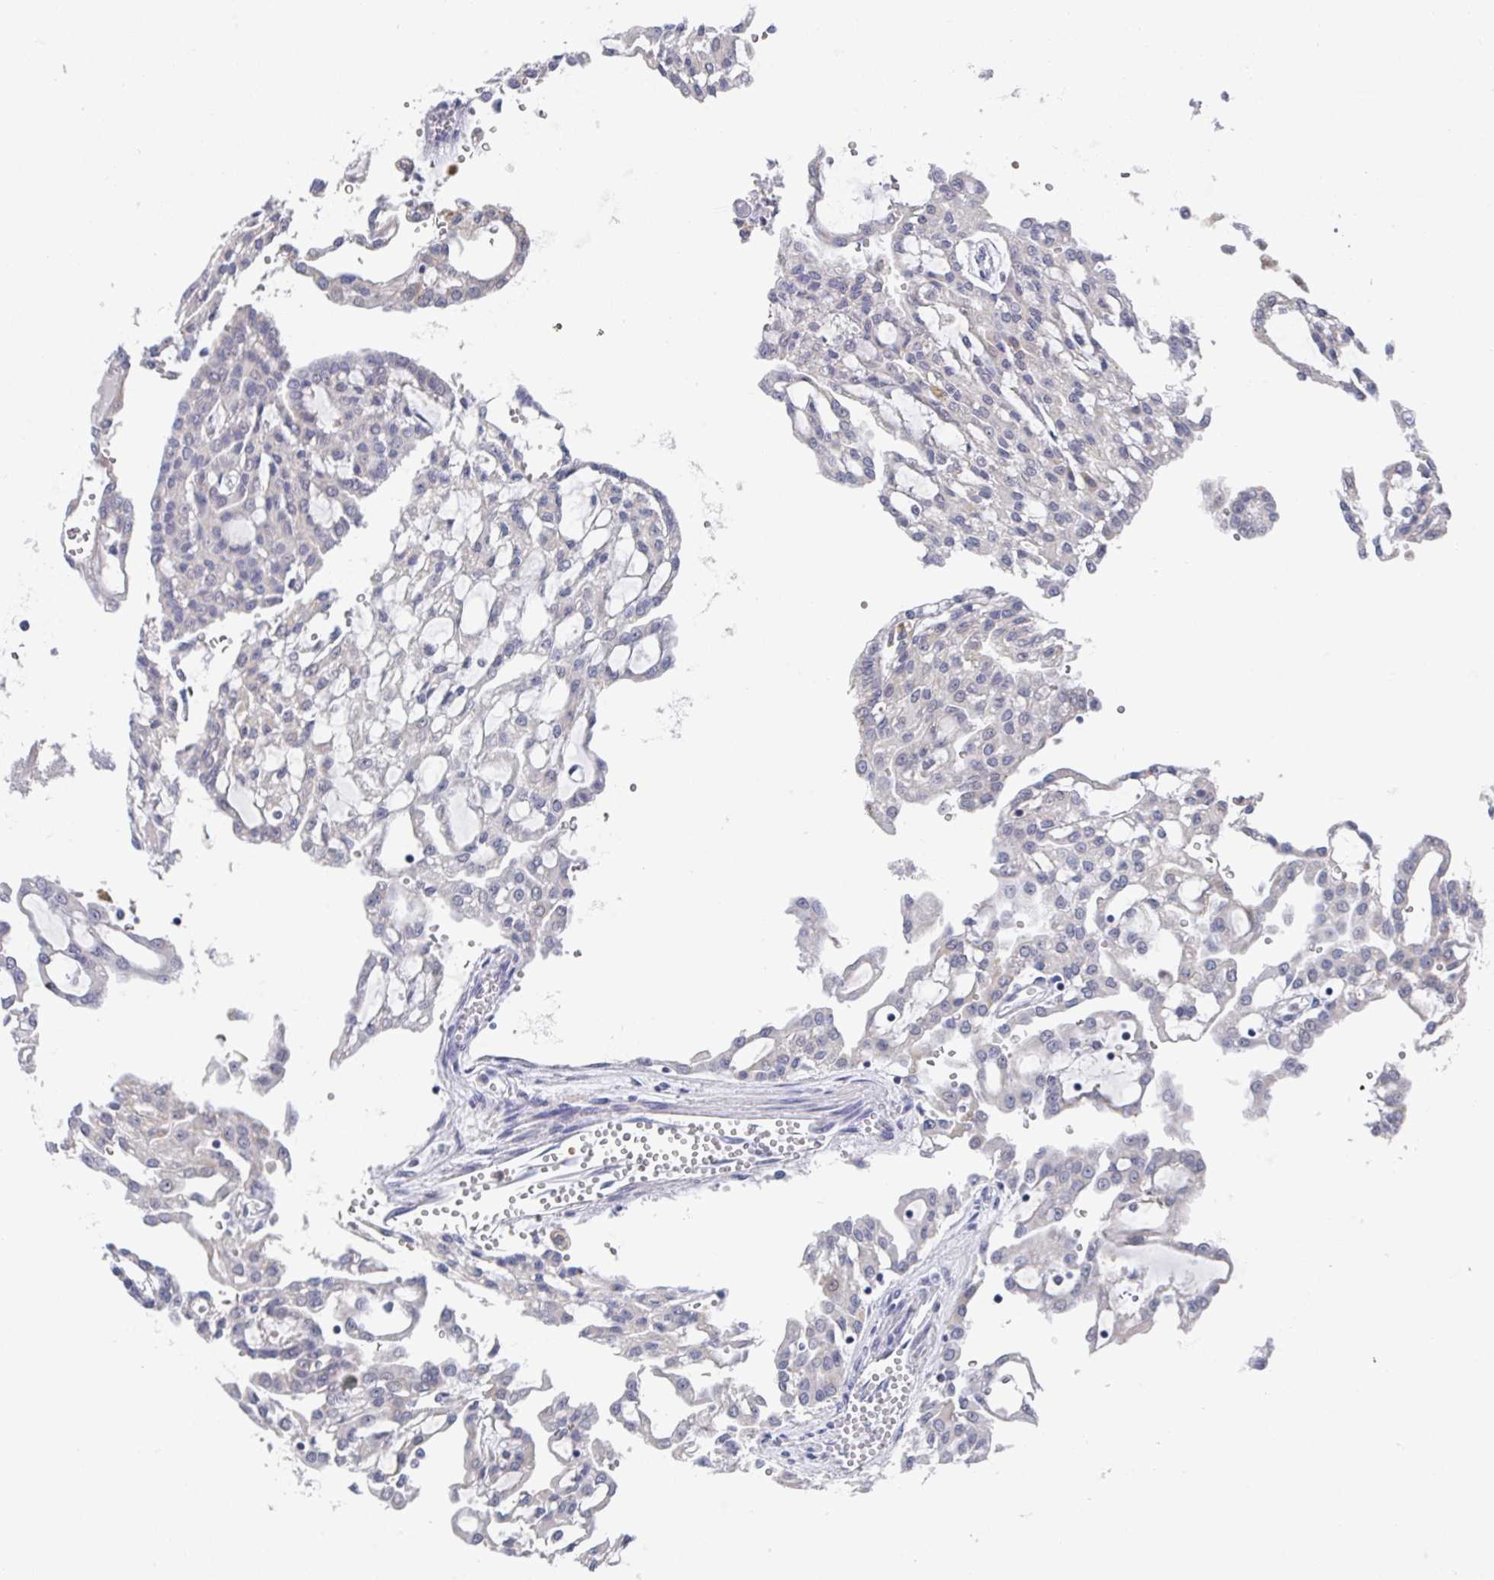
{"staining": {"intensity": "negative", "quantity": "none", "location": "none"}, "tissue": "renal cancer", "cell_type": "Tumor cells", "image_type": "cancer", "snomed": [{"axis": "morphology", "description": "Adenocarcinoma, NOS"}, {"axis": "topography", "description": "Kidney"}], "caption": "This is an immunohistochemistry (IHC) photomicrograph of human renal cancer. There is no staining in tumor cells.", "gene": "NCF1", "patient": {"sex": "male", "age": 63}}